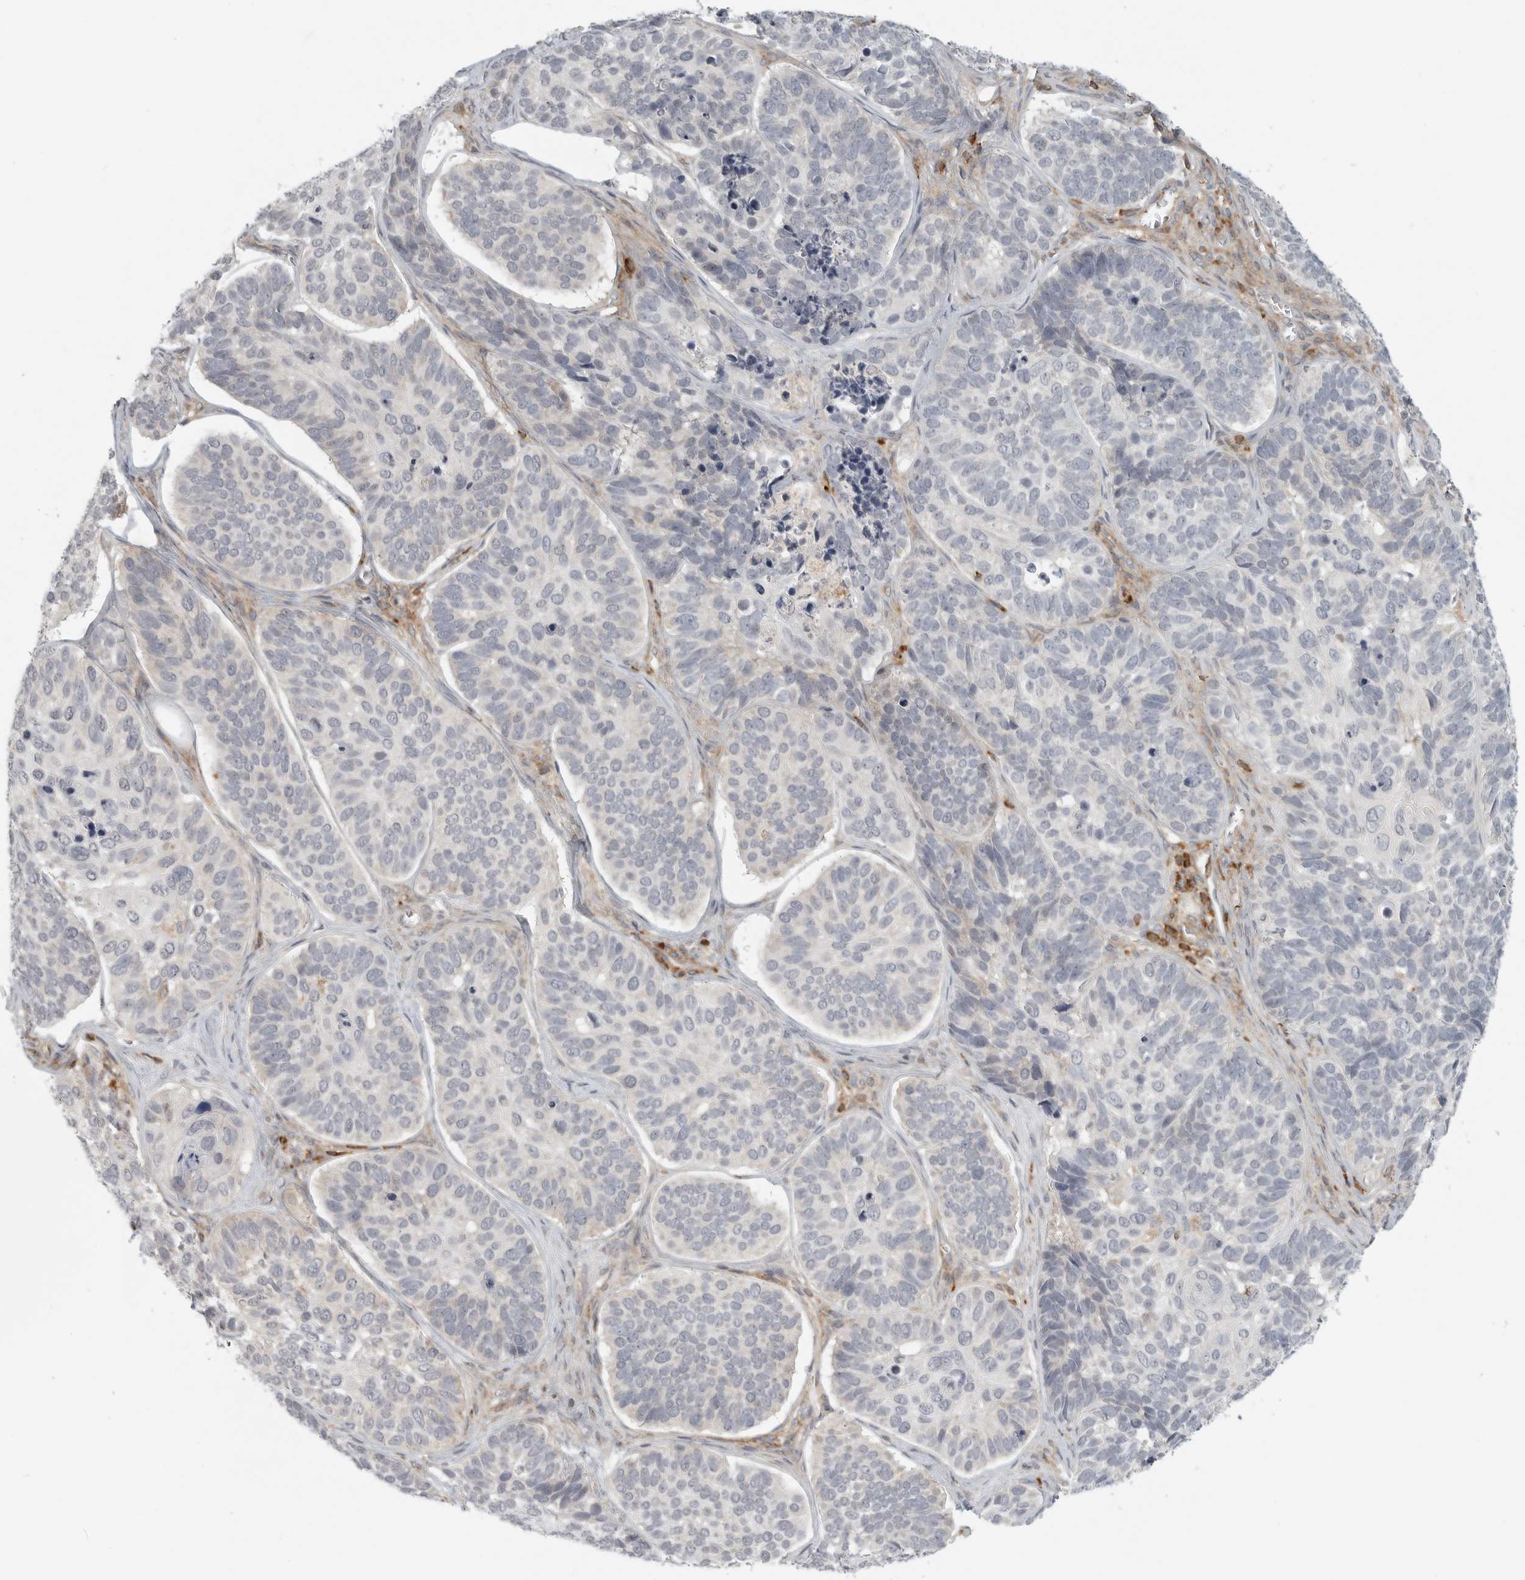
{"staining": {"intensity": "negative", "quantity": "none", "location": "none"}, "tissue": "skin cancer", "cell_type": "Tumor cells", "image_type": "cancer", "snomed": [{"axis": "morphology", "description": "Basal cell carcinoma"}, {"axis": "topography", "description": "Skin"}], "caption": "Immunohistochemistry image of neoplastic tissue: human skin cancer stained with DAB (3,3'-diaminobenzidine) shows no significant protein staining in tumor cells.", "gene": "SH3KBP1", "patient": {"sex": "male", "age": 62}}